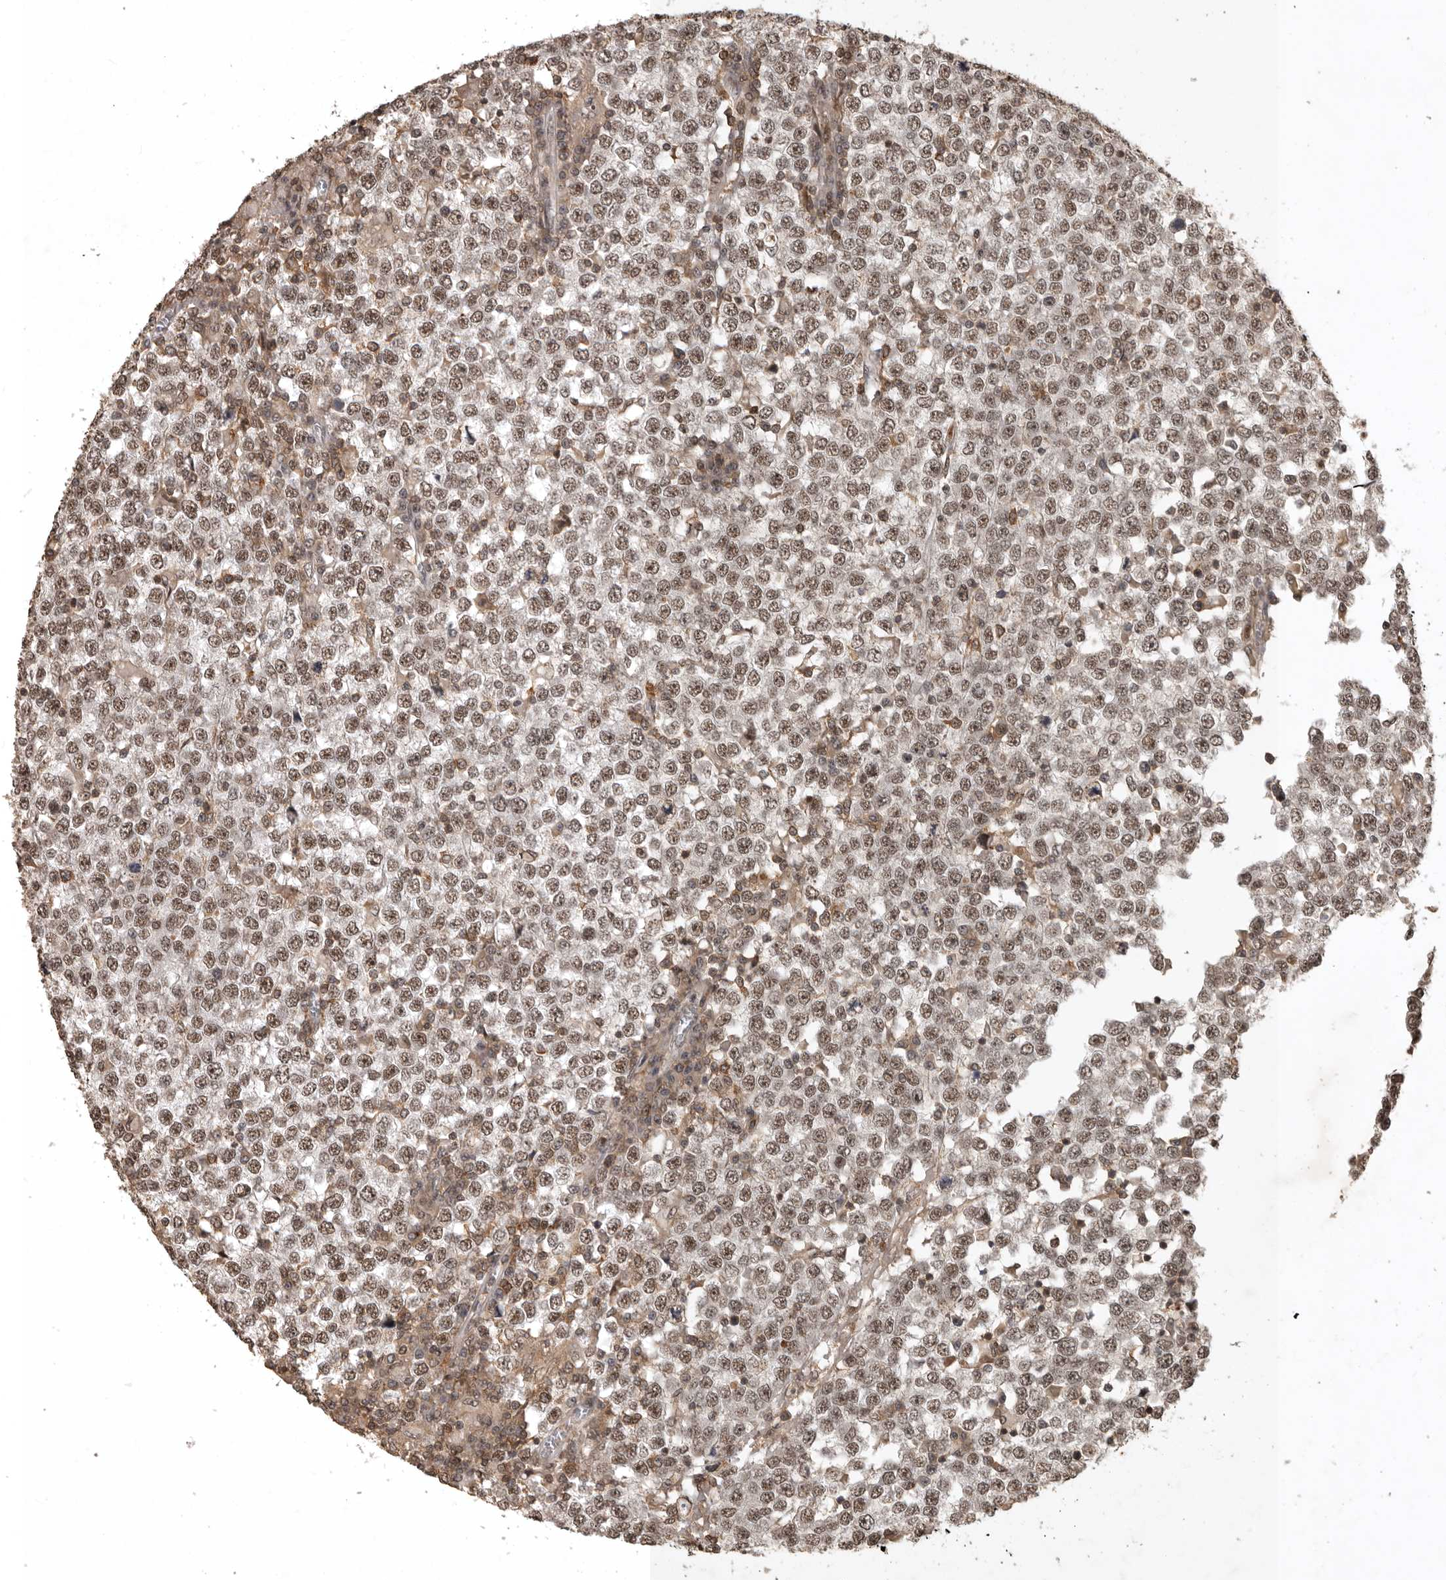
{"staining": {"intensity": "weak", "quantity": ">75%", "location": "nuclear"}, "tissue": "testis cancer", "cell_type": "Tumor cells", "image_type": "cancer", "snomed": [{"axis": "morphology", "description": "Seminoma, NOS"}, {"axis": "topography", "description": "Testis"}], "caption": "Protein staining shows weak nuclear staining in approximately >75% of tumor cells in seminoma (testis). The protein is shown in brown color, while the nuclei are stained blue.", "gene": "CBLL1", "patient": {"sex": "male", "age": 65}}